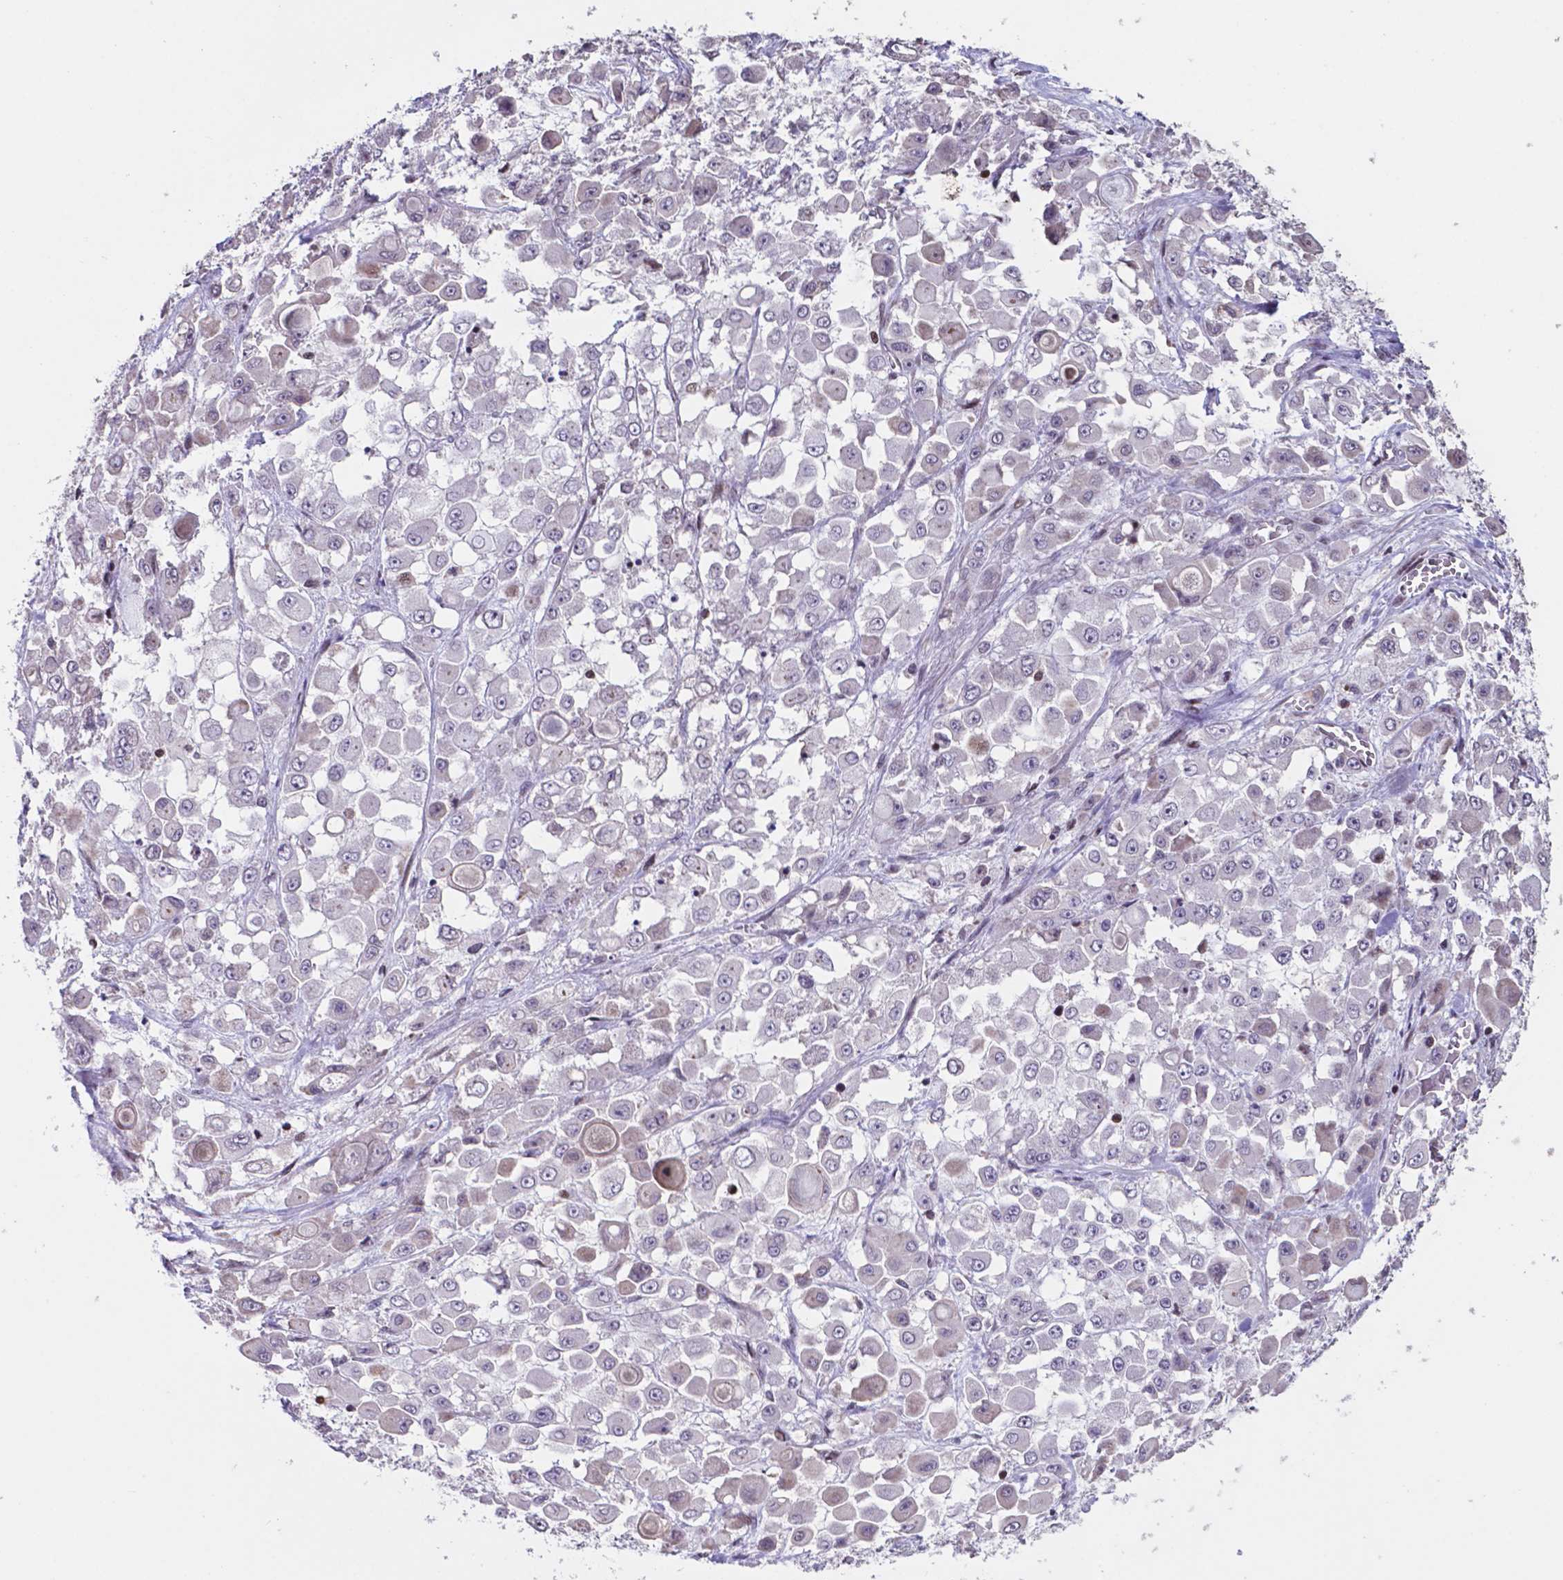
{"staining": {"intensity": "negative", "quantity": "none", "location": "none"}, "tissue": "stomach cancer", "cell_type": "Tumor cells", "image_type": "cancer", "snomed": [{"axis": "morphology", "description": "Adenocarcinoma, NOS"}, {"axis": "topography", "description": "Stomach"}], "caption": "Tumor cells are negative for protein expression in human stomach adenocarcinoma. (DAB IHC, high magnification).", "gene": "MLC1", "patient": {"sex": "female", "age": 76}}